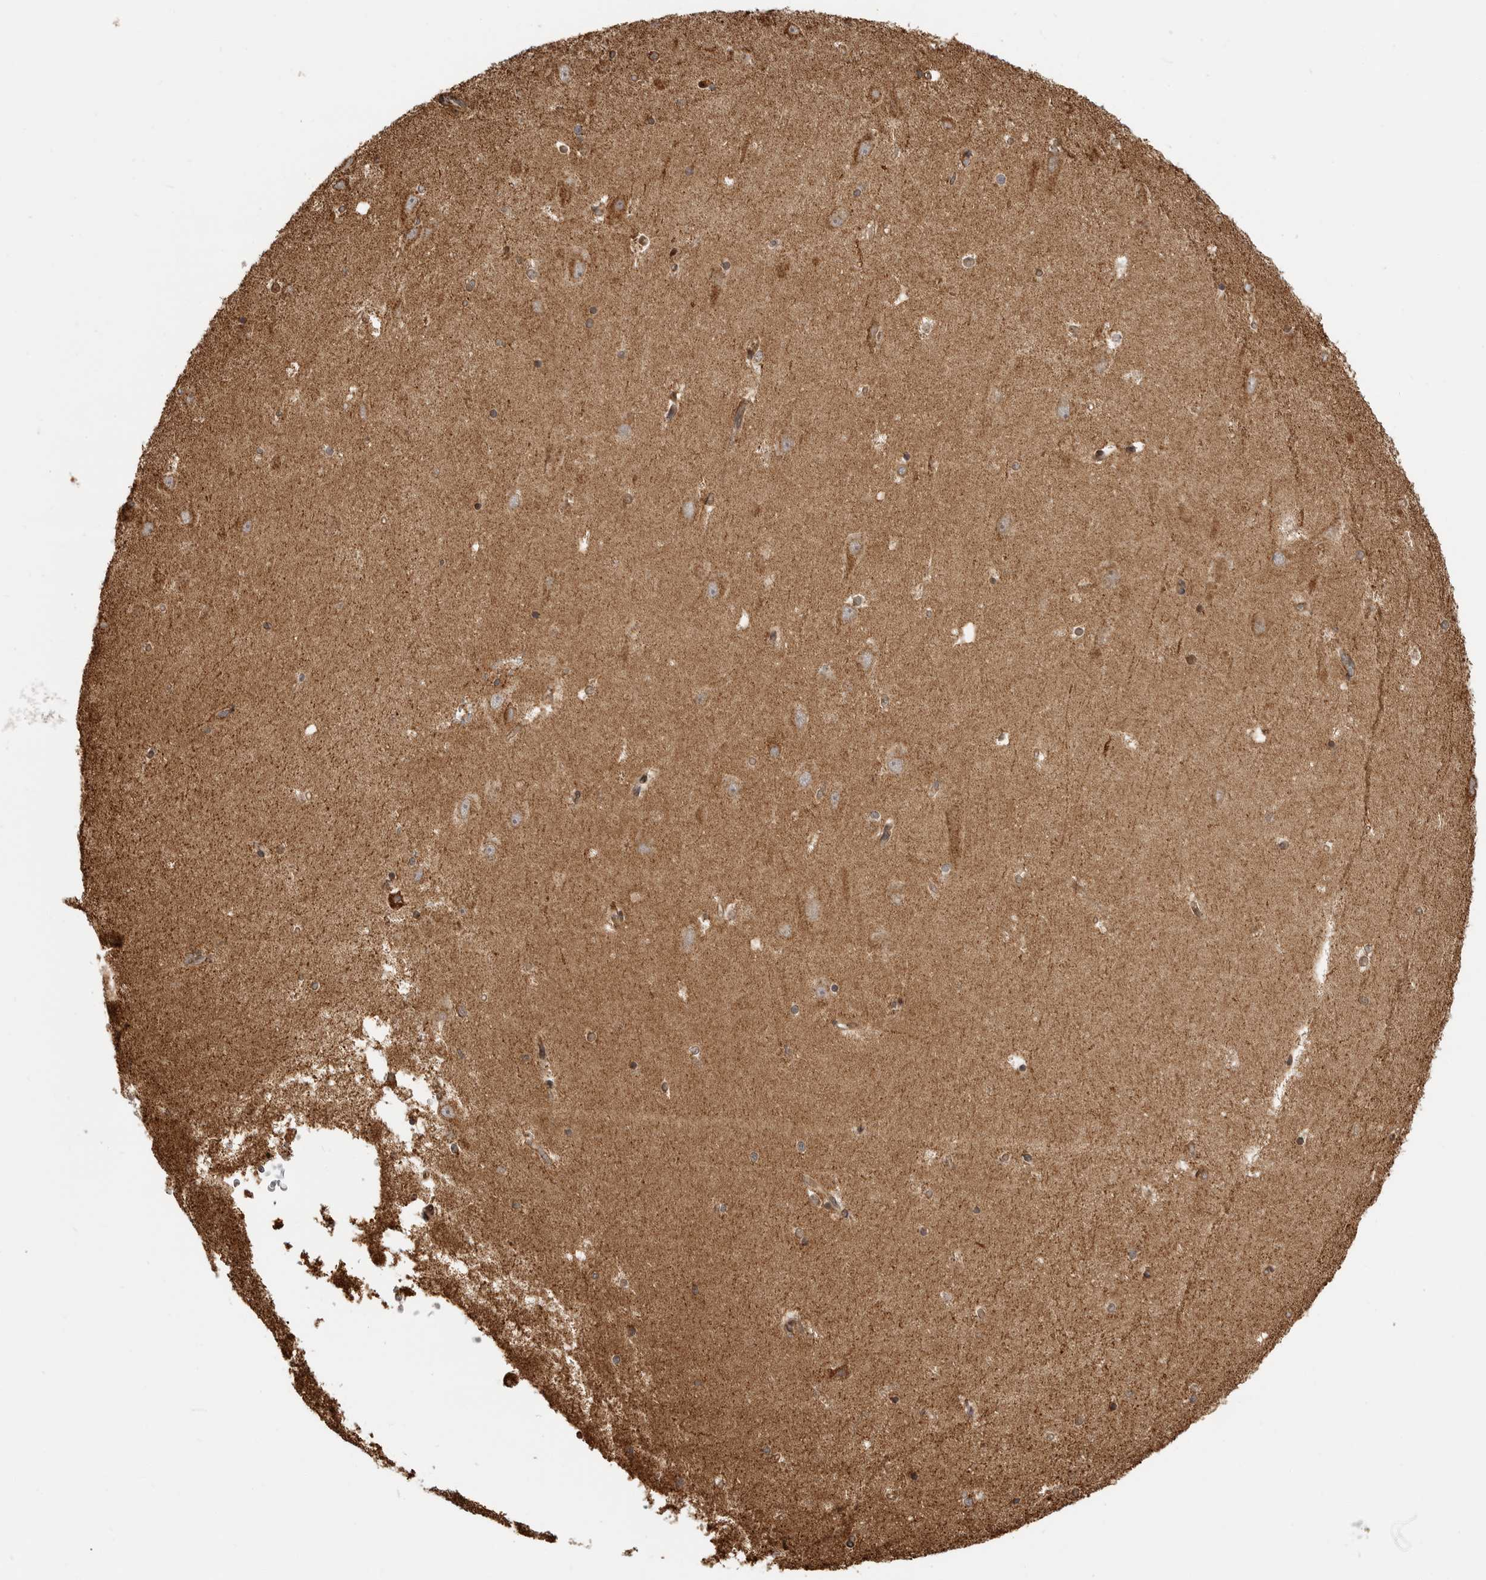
{"staining": {"intensity": "moderate", "quantity": ">75%", "location": "cytoplasmic/membranous,nuclear"}, "tissue": "hippocampus", "cell_type": "Glial cells", "image_type": "normal", "snomed": [{"axis": "morphology", "description": "Normal tissue, NOS"}, {"axis": "topography", "description": "Hippocampus"}], "caption": "Immunohistochemistry (DAB (3,3'-diaminobenzidine)) staining of benign hippocampus exhibits moderate cytoplasmic/membranous,nuclear protein positivity in about >75% of glial cells.", "gene": "BMP2K", "patient": {"sex": "male", "age": 45}}